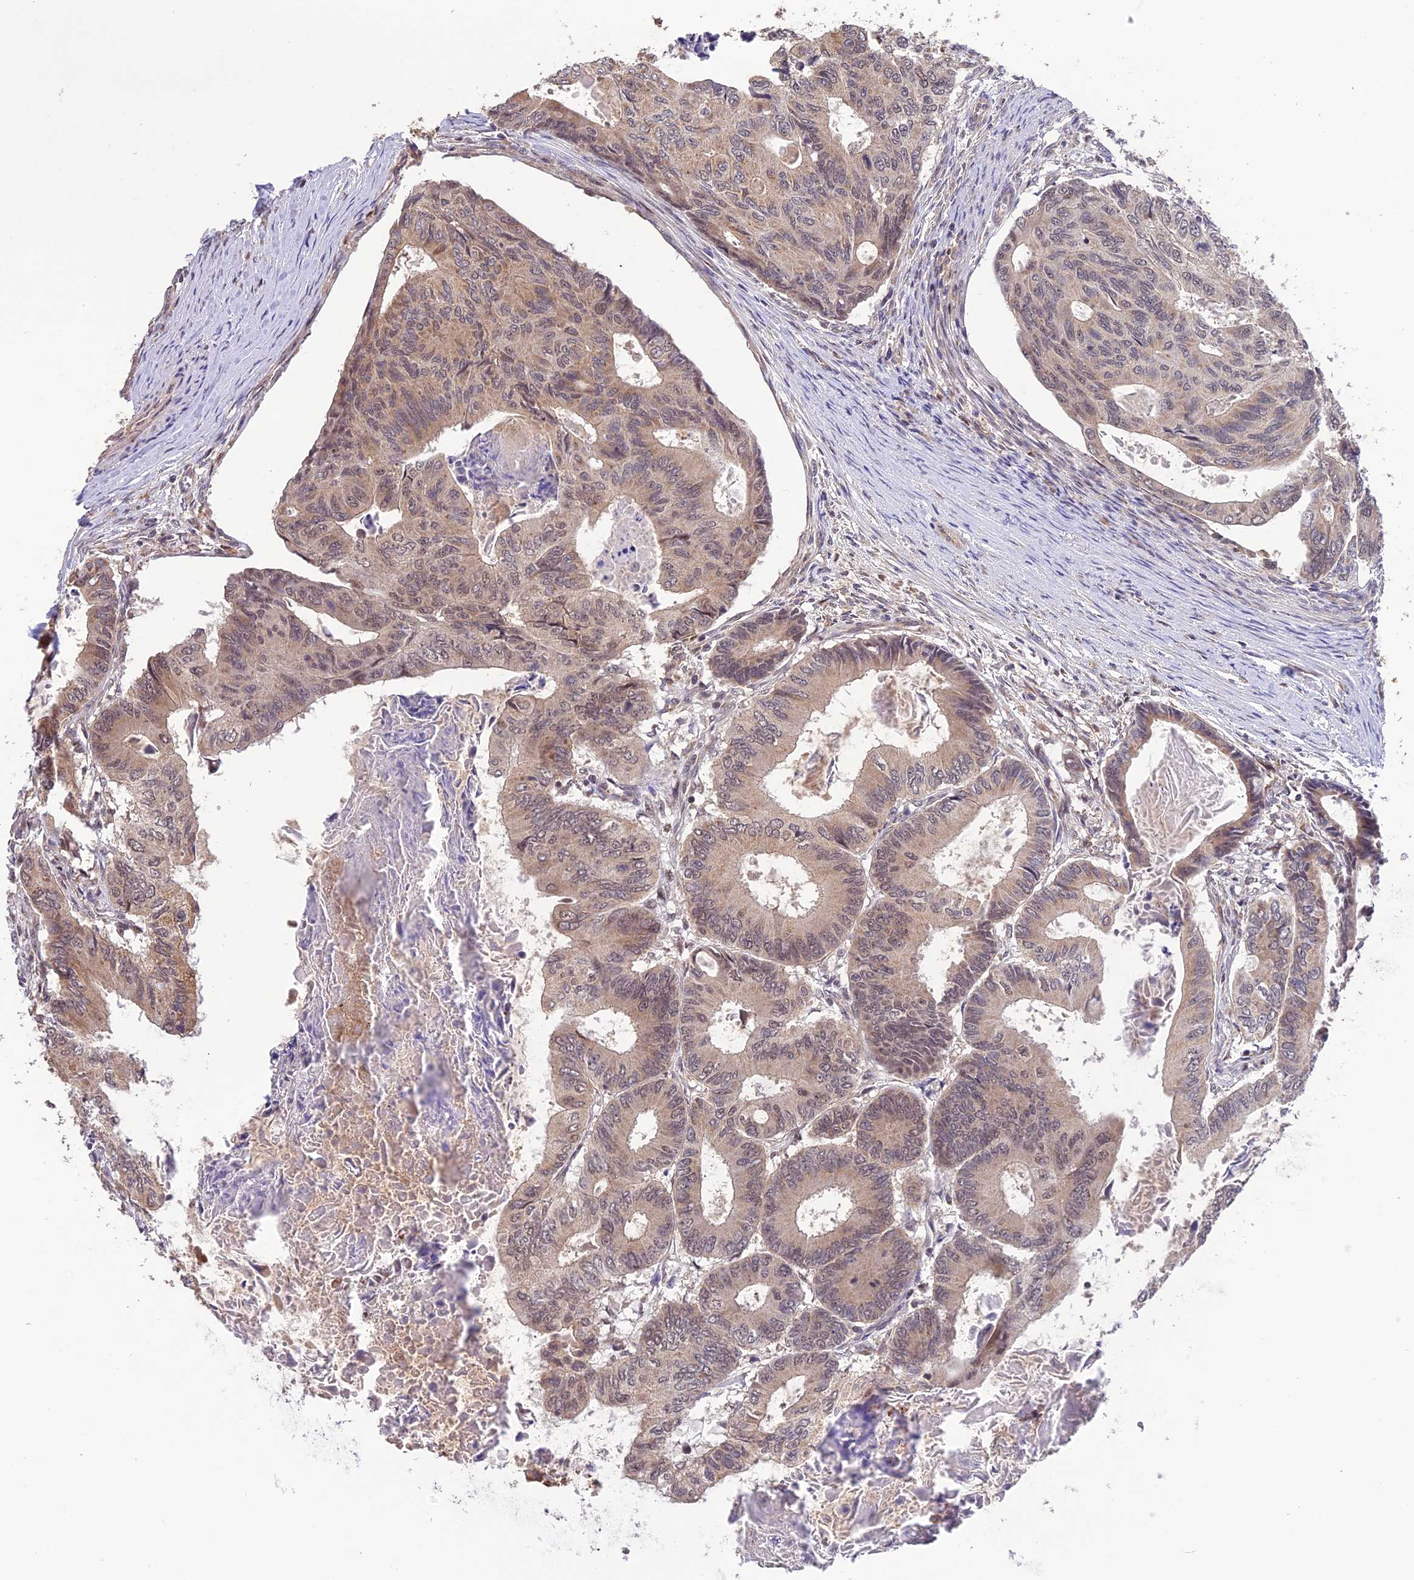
{"staining": {"intensity": "moderate", "quantity": ">75%", "location": "cytoplasmic/membranous"}, "tissue": "colorectal cancer", "cell_type": "Tumor cells", "image_type": "cancer", "snomed": [{"axis": "morphology", "description": "Adenocarcinoma, NOS"}, {"axis": "topography", "description": "Colon"}], "caption": "DAB immunohistochemical staining of colorectal adenocarcinoma exhibits moderate cytoplasmic/membranous protein expression in about >75% of tumor cells.", "gene": "MNS1", "patient": {"sex": "male", "age": 85}}